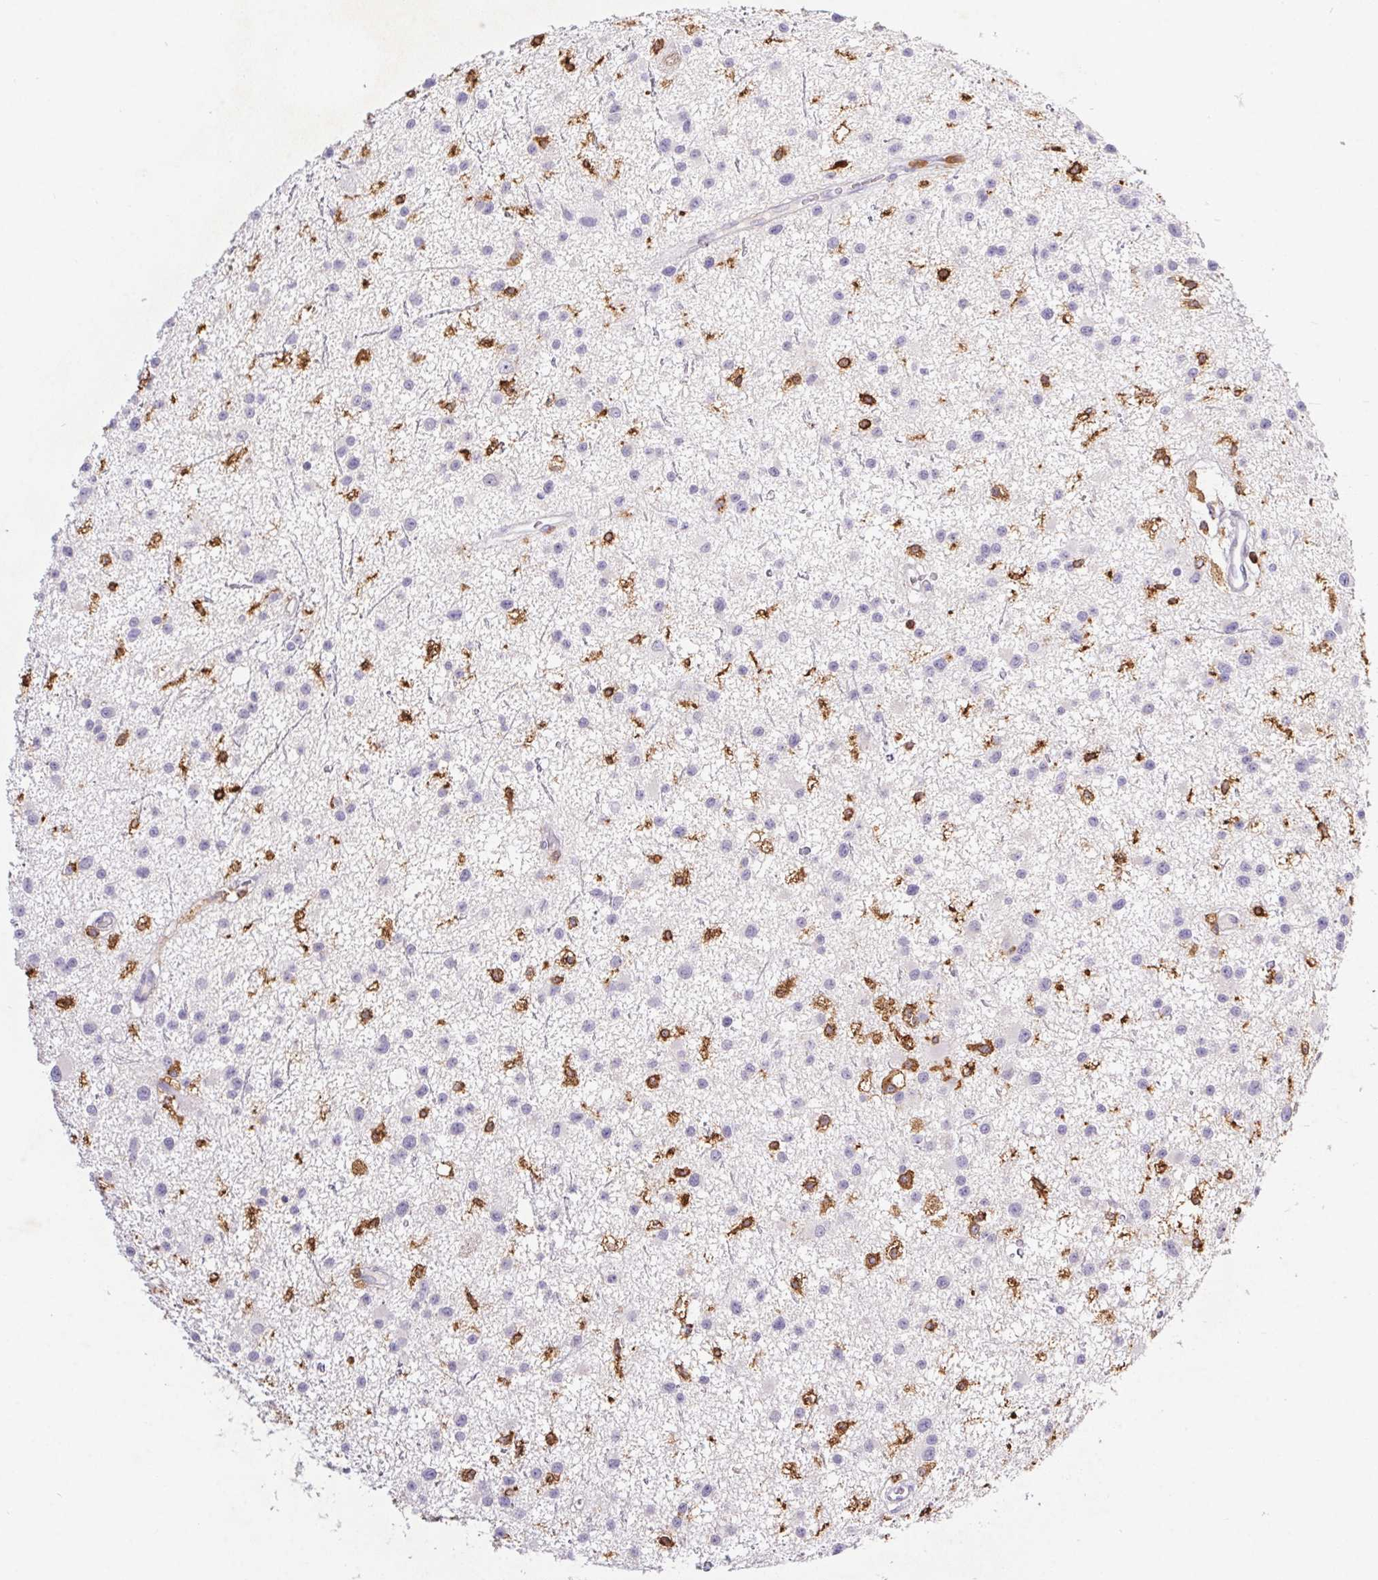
{"staining": {"intensity": "negative", "quantity": "none", "location": "none"}, "tissue": "glioma", "cell_type": "Tumor cells", "image_type": "cancer", "snomed": [{"axis": "morphology", "description": "Glioma, malignant, Low grade"}, {"axis": "topography", "description": "Brain"}], "caption": "Protein analysis of glioma shows no significant expression in tumor cells. Brightfield microscopy of immunohistochemistry stained with DAB (3,3'-diaminobenzidine) (brown) and hematoxylin (blue), captured at high magnification.", "gene": "APBB1IP", "patient": {"sex": "male", "age": 43}}